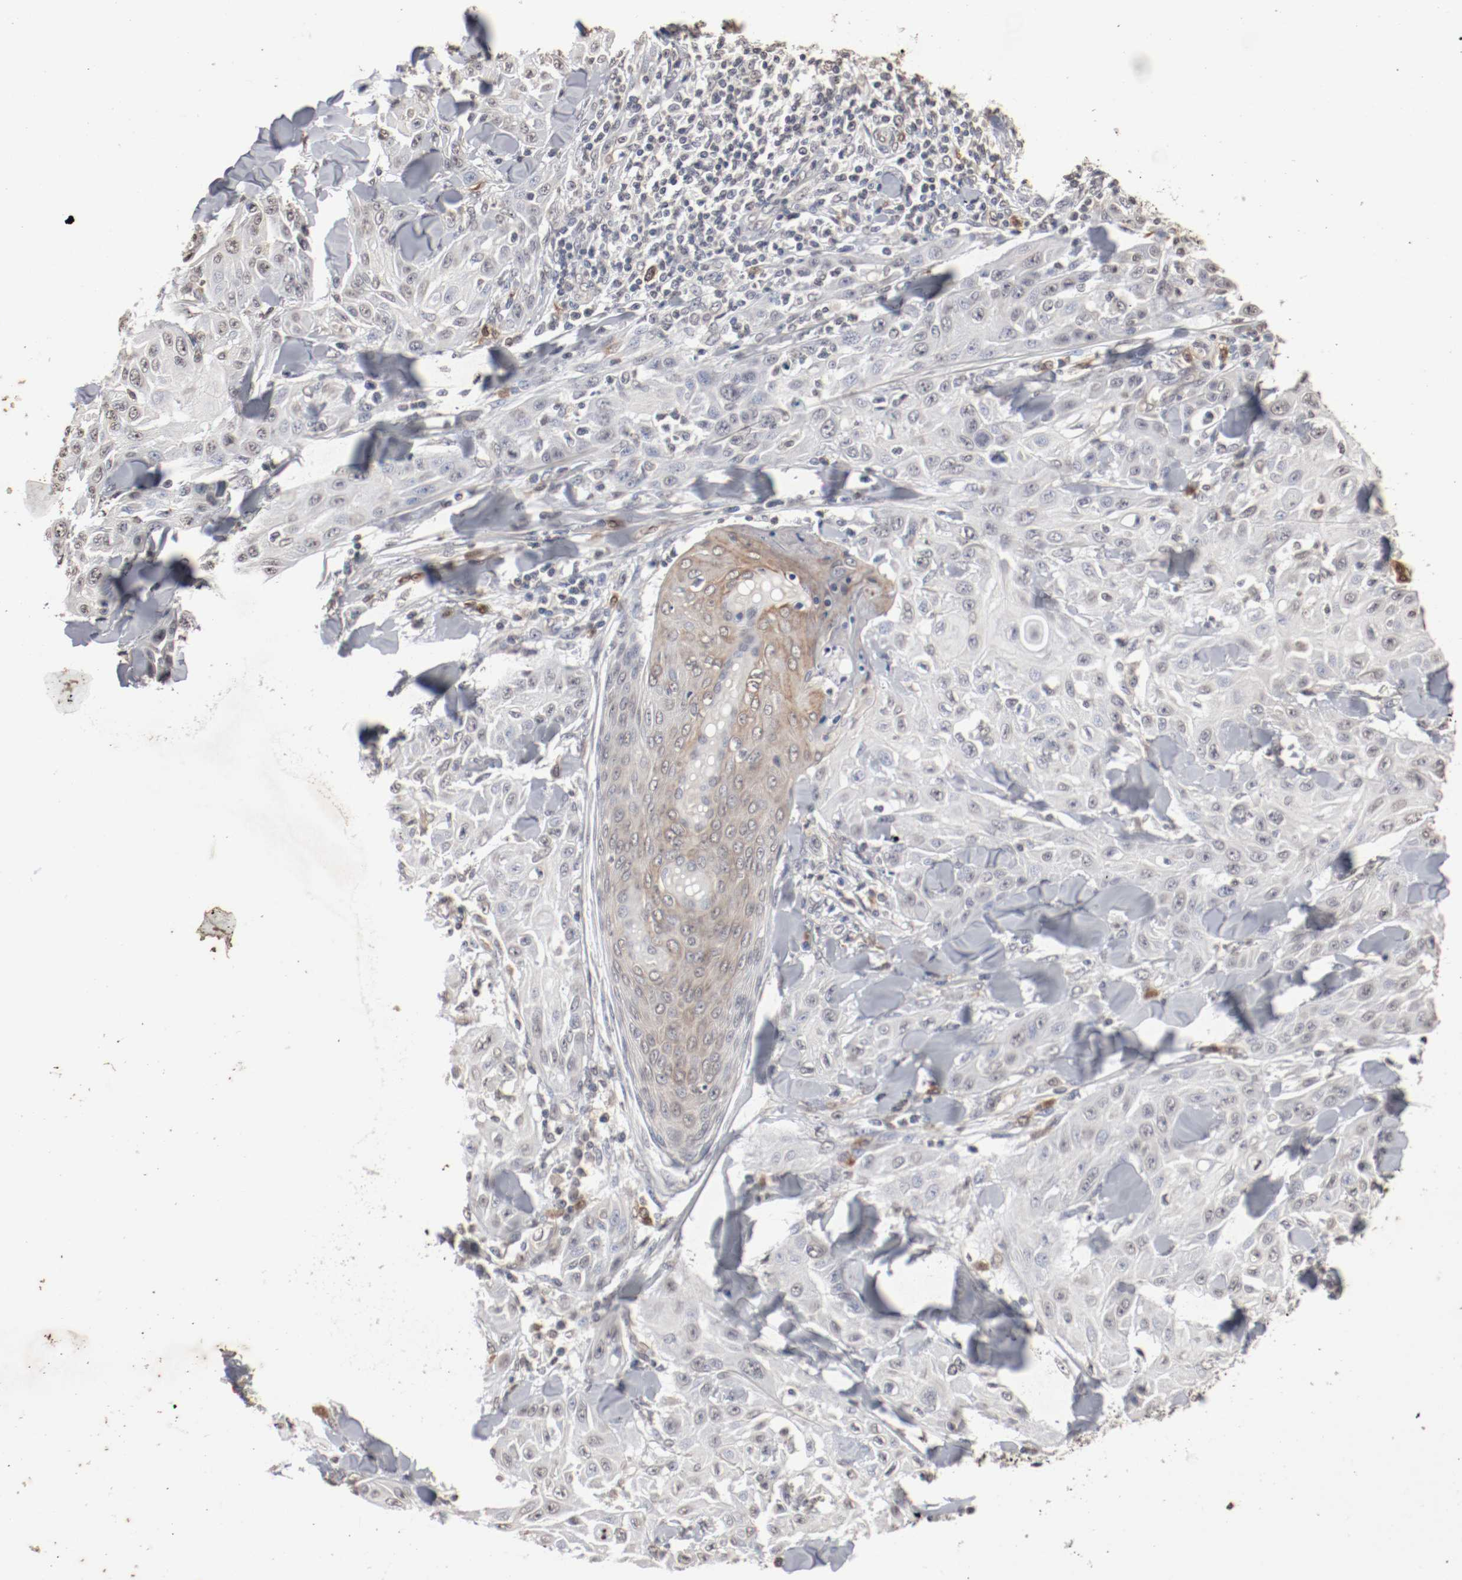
{"staining": {"intensity": "weak", "quantity": "<25%", "location": "cytoplasmic/membranous"}, "tissue": "skin cancer", "cell_type": "Tumor cells", "image_type": "cancer", "snomed": [{"axis": "morphology", "description": "Squamous cell carcinoma, NOS"}, {"axis": "topography", "description": "Skin"}], "caption": "Skin squamous cell carcinoma stained for a protein using immunohistochemistry (IHC) demonstrates no positivity tumor cells.", "gene": "WASL", "patient": {"sex": "male", "age": 24}}